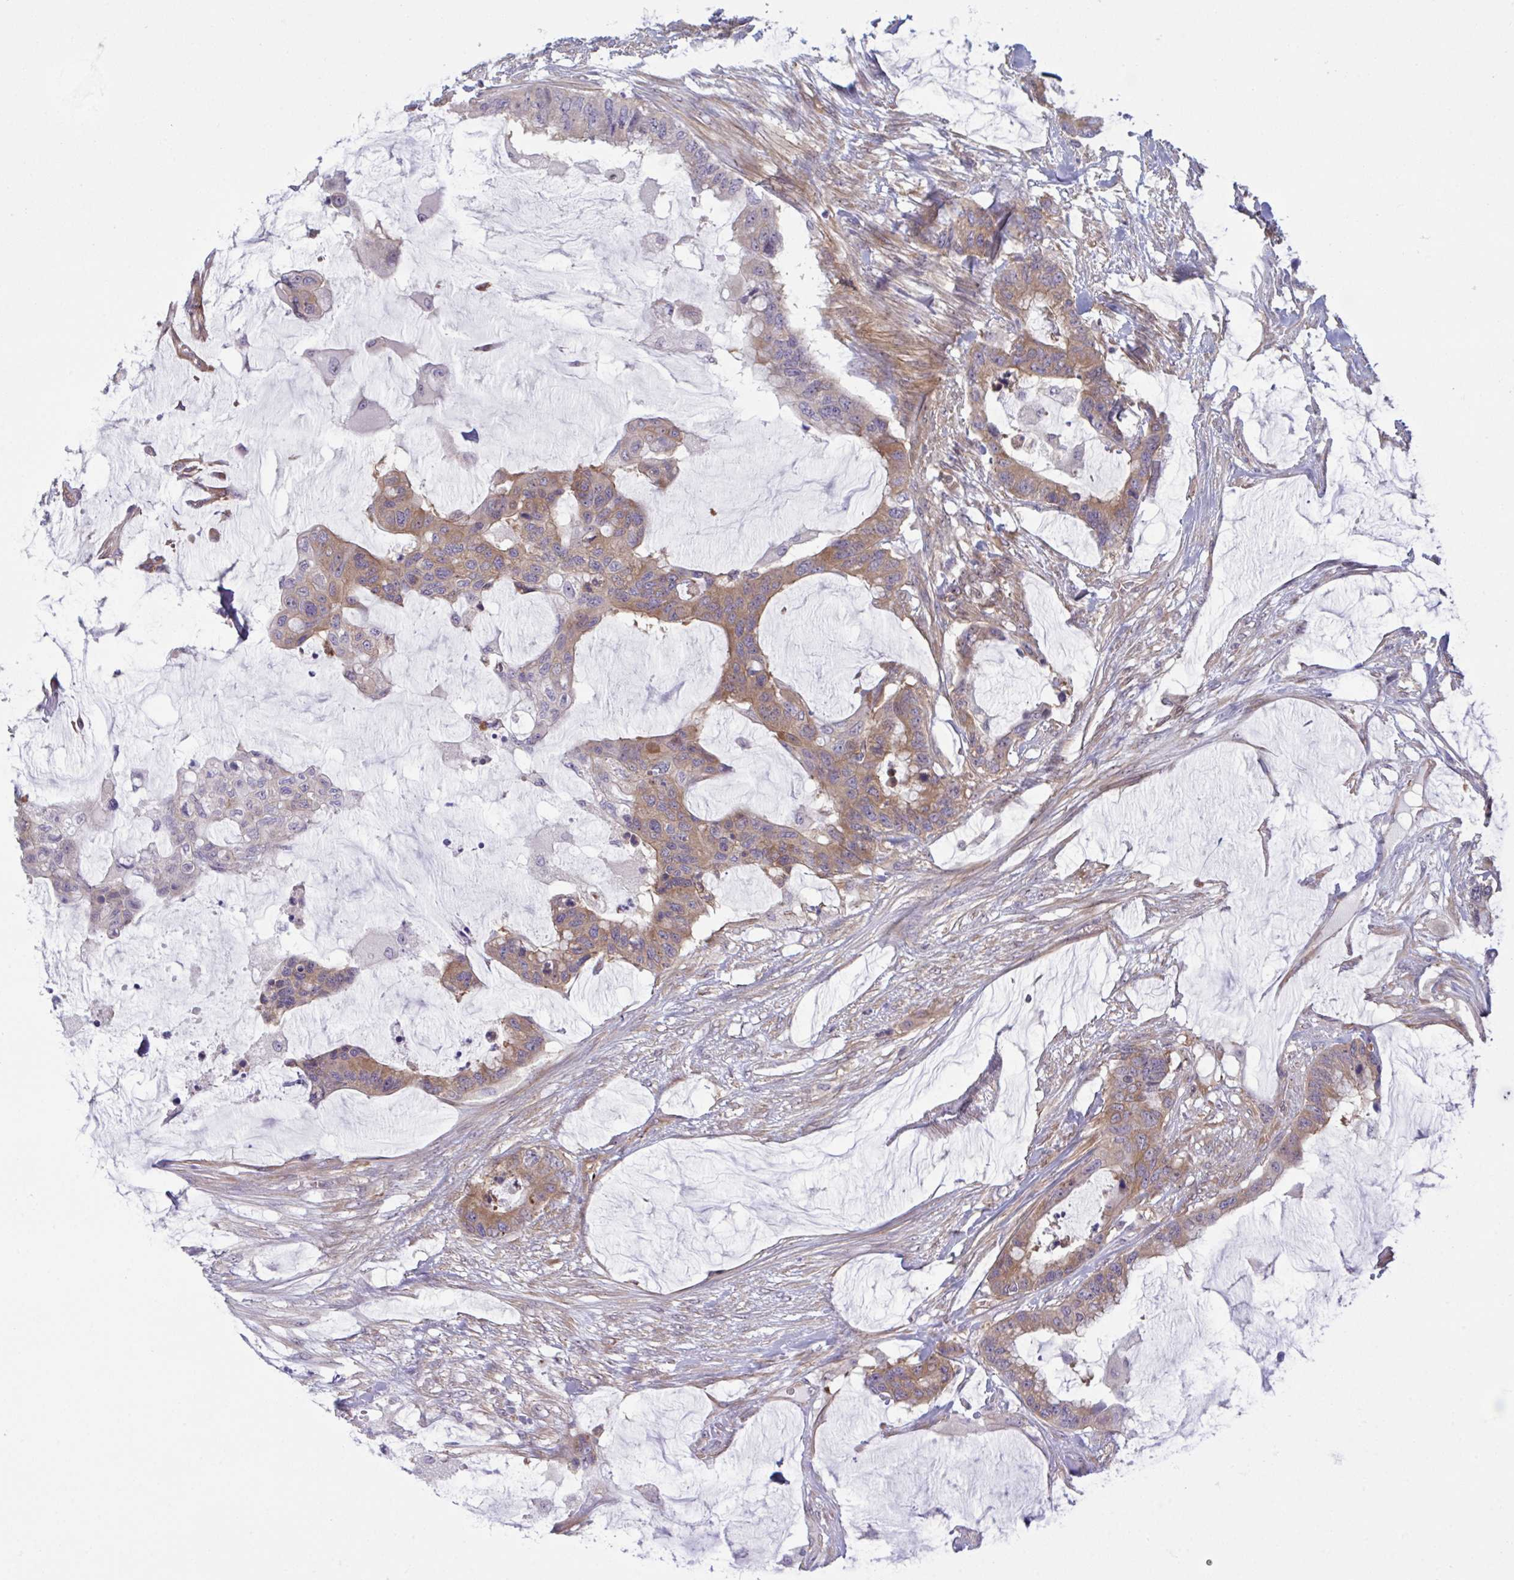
{"staining": {"intensity": "moderate", "quantity": ">75%", "location": "cytoplasmic/membranous"}, "tissue": "colorectal cancer", "cell_type": "Tumor cells", "image_type": "cancer", "snomed": [{"axis": "morphology", "description": "Adenocarcinoma, NOS"}, {"axis": "topography", "description": "Rectum"}], "caption": "Immunohistochemistry (IHC) of colorectal cancer (adenocarcinoma) shows medium levels of moderate cytoplasmic/membranous staining in about >75% of tumor cells.", "gene": "PRRT4", "patient": {"sex": "female", "age": 59}}